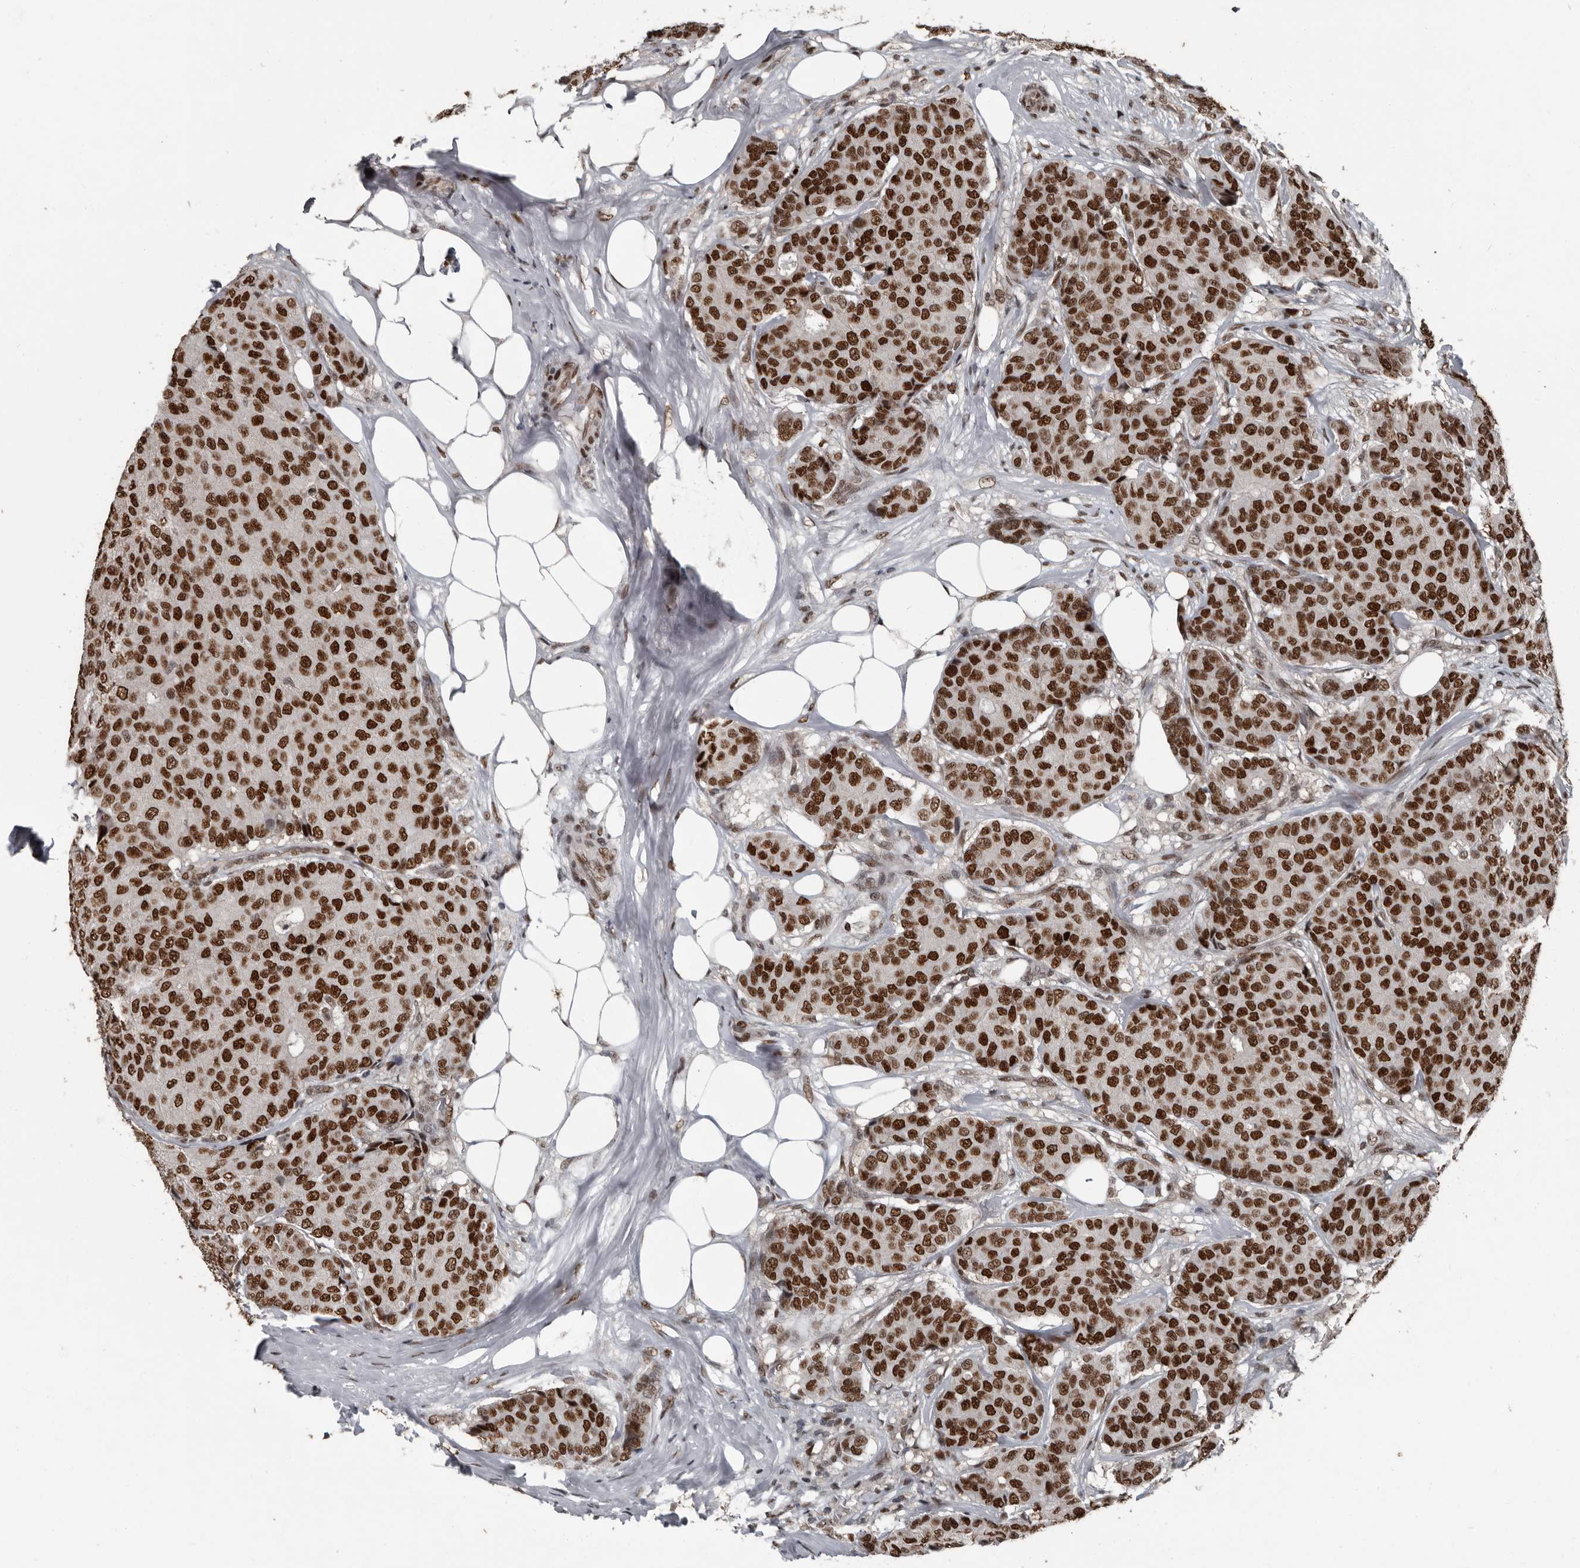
{"staining": {"intensity": "strong", "quantity": ">75%", "location": "nuclear"}, "tissue": "breast cancer", "cell_type": "Tumor cells", "image_type": "cancer", "snomed": [{"axis": "morphology", "description": "Duct carcinoma"}, {"axis": "topography", "description": "Breast"}], "caption": "Human breast invasive ductal carcinoma stained with a brown dye displays strong nuclear positive positivity in about >75% of tumor cells.", "gene": "CHD1L", "patient": {"sex": "female", "age": 75}}